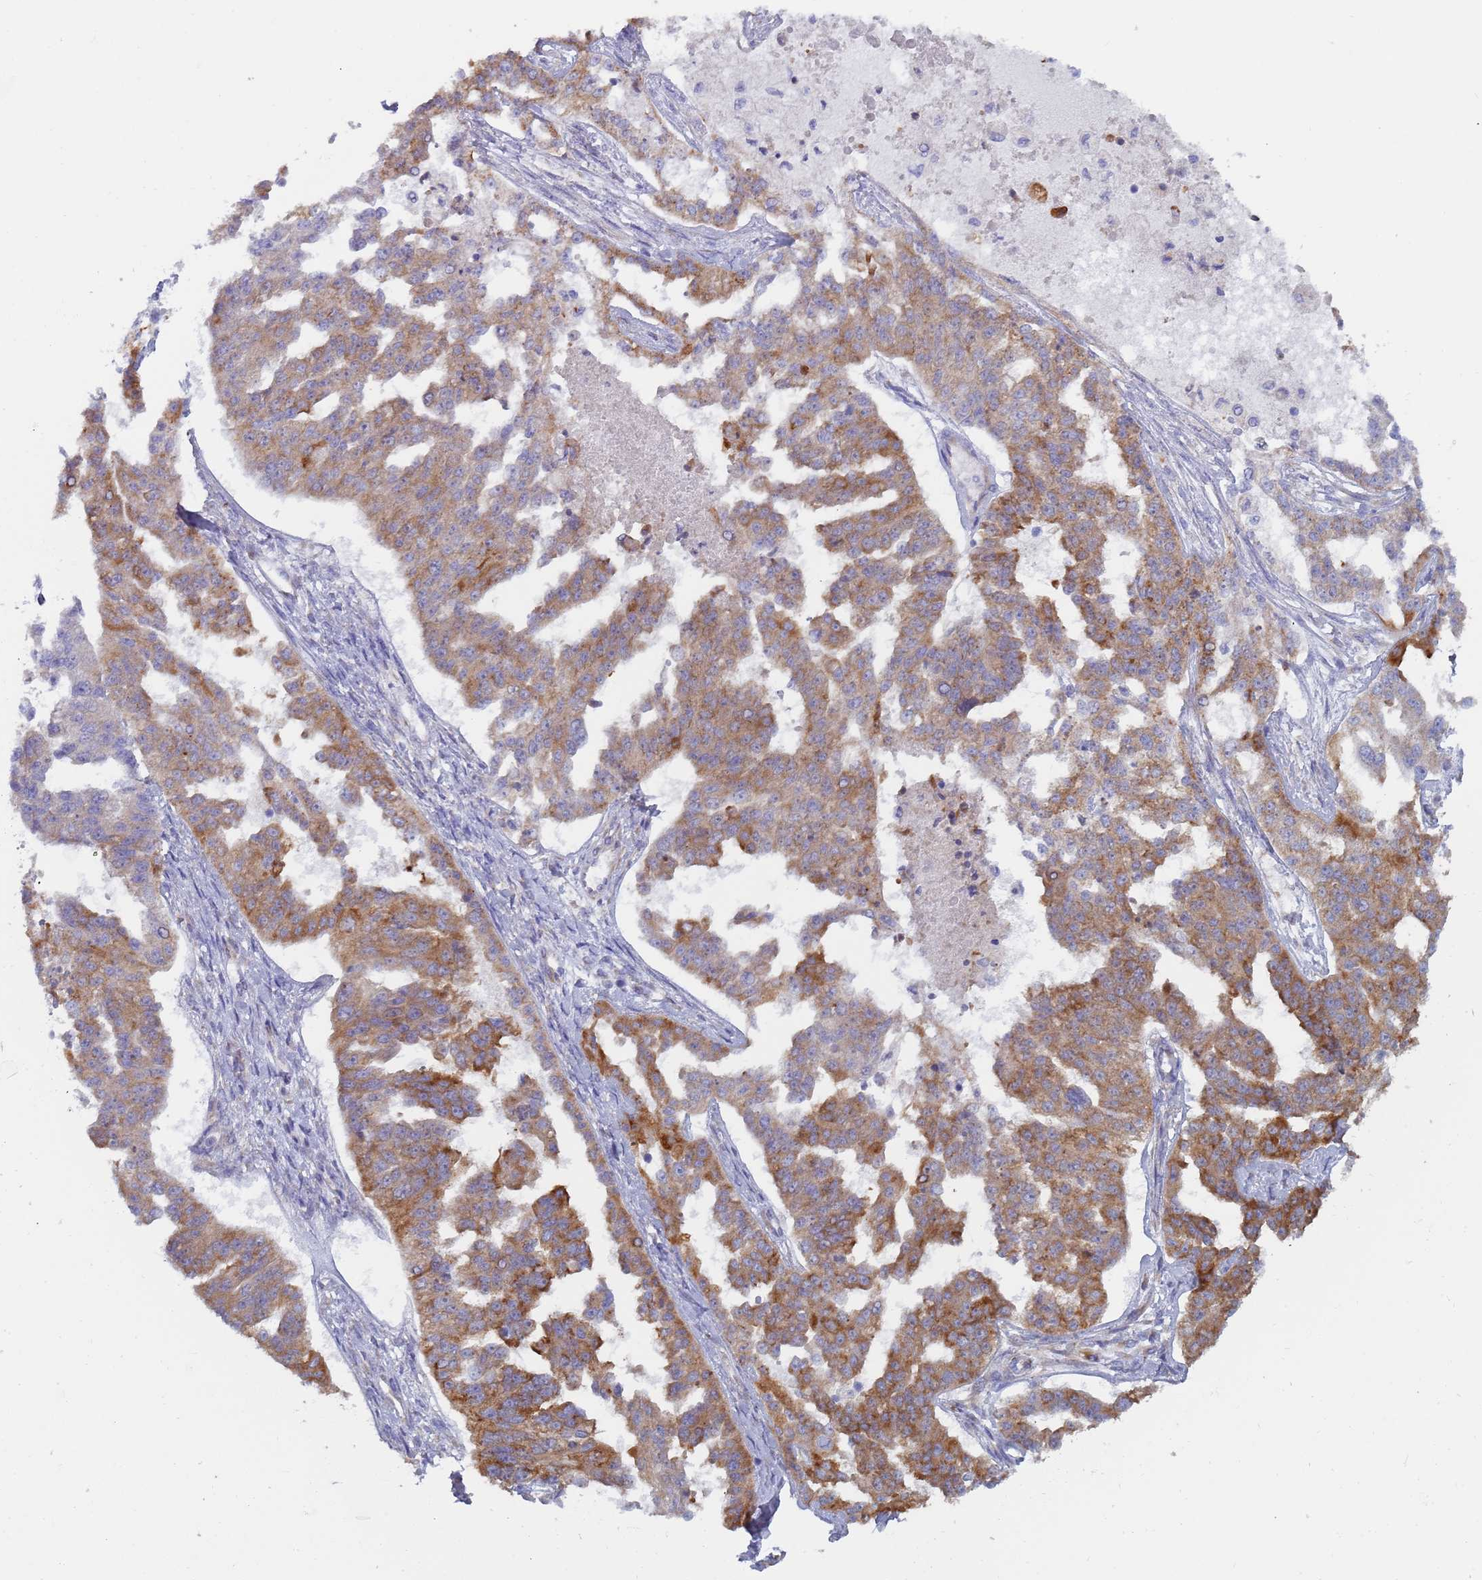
{"staining": {"intensity": "moderate", "quantity": ">75%", "location": "cytoplasmic/membranous"}, "tissue": "ovarian cancer", "cell_type": "Tumor cells", "image_type": "cancer", "snomed": [{"axis": "morphology", "description": "Cystadenocarcinoma, serous, NOS"}, {"axis": "topography", "description": "Ovary"}], "caption": "Immunohistochemistry of human ovarian serous cystadenocarcinoma displays medium levels of moderate cytoplasmic/membranous staining in approximately >75% of tumor cells. The staining was performed using DAB (3,3'-diaminobenzidine) to visualize the protein expression in brown, while the nuclei were stained in blue with hematoxylin (Magnification: 20x).", "gene": "ZNF844", "patient": {"sex": "female", "age": 58}}